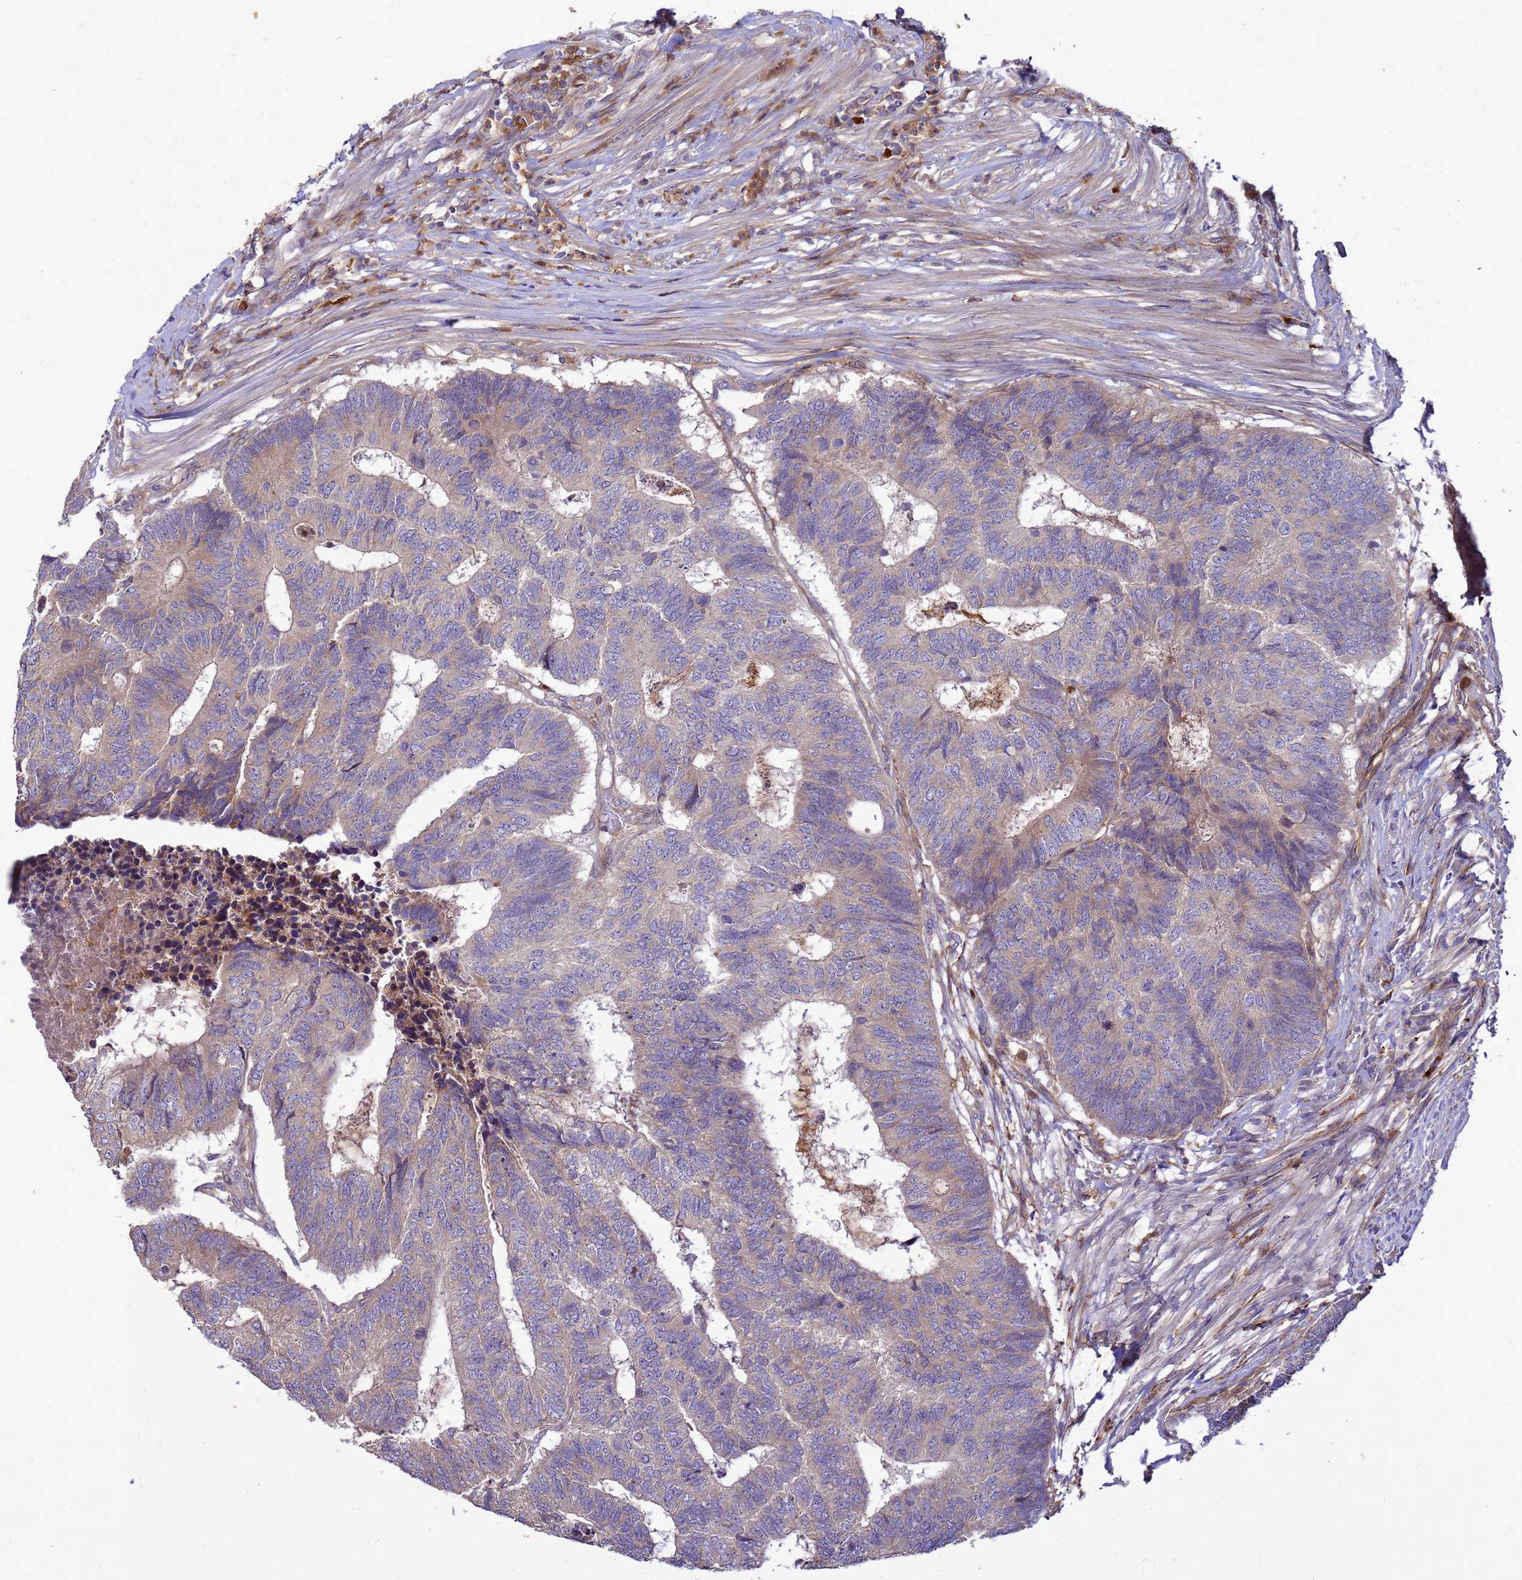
{"staining": {"intensity": "weak", "quantity": "<25%", "location": "cytoplasmic/membranous"}, "tissue": "colorectal cancer", "cell_type": "Tumor cells", "image_type": "cancer", "snomed": [{"axis": "morphology", "description": "Adenocarcinoma, NOS"}, {"axis": "topography", "description": "Colon"}], "caption": "Immunohistochemistry (IHC) of colorectal cancer (adenocarcinoma) demonstrates no positivity in tumor cells.", "gene": "RNF215", "patient": {"sex": "female", "age": 67}}